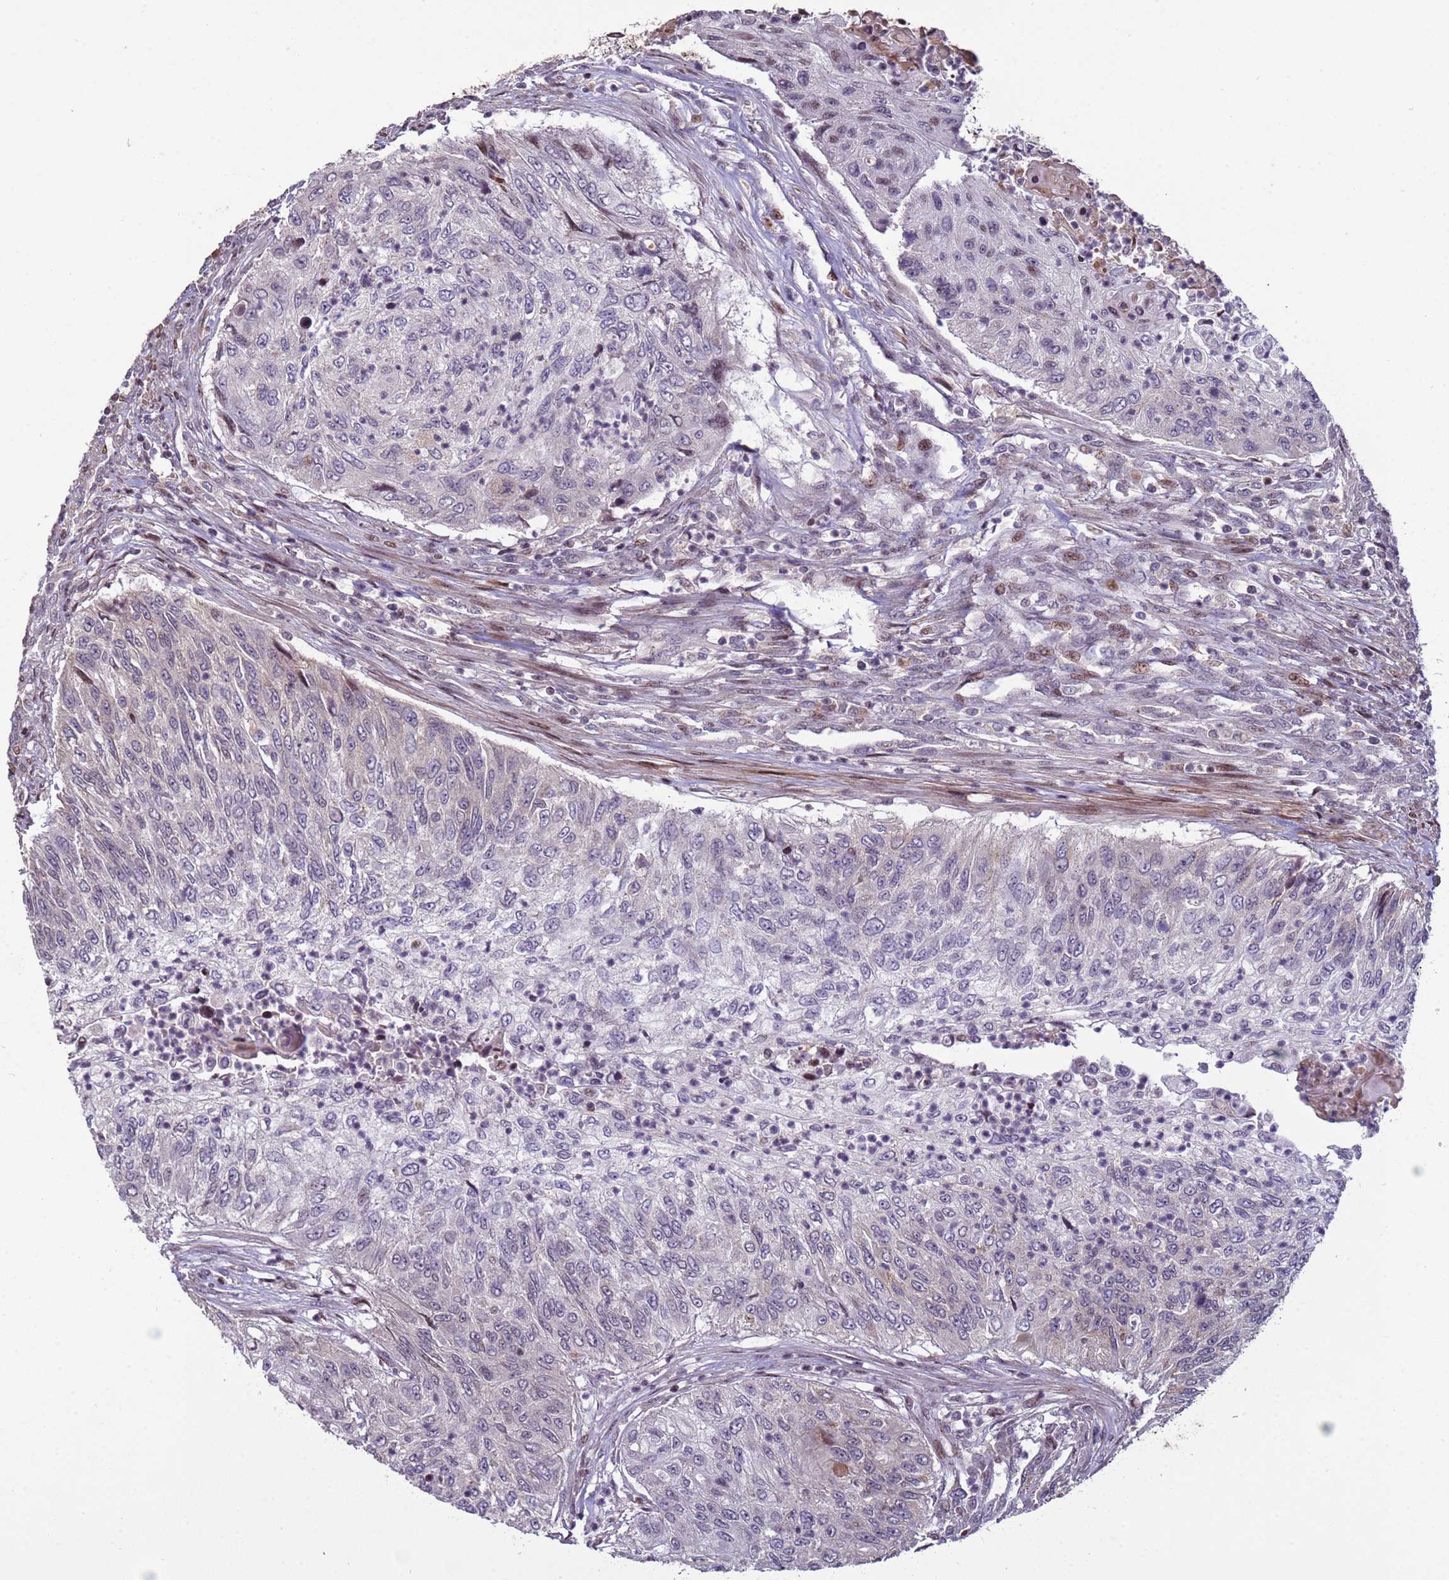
{"staining": {"intensity": "negative", "quantity": "none", "location": "none"}, "tissue": "urothelial cancer", "cell_type": "Tumor cells", "image_type": "cancer", "snomed": [{"axis": "morphology", "description": "Urothelial carcinoma, High grade"}, {"axis": "topography", "description": "Urinary bladder"}], "caption": "Urothelial carcinoma (high-grade) was stained to show a protein in brown. There is no significant expression in tumor cells.", "gene": "HGH1", "patient": {"sex": "female", "age": 60}}